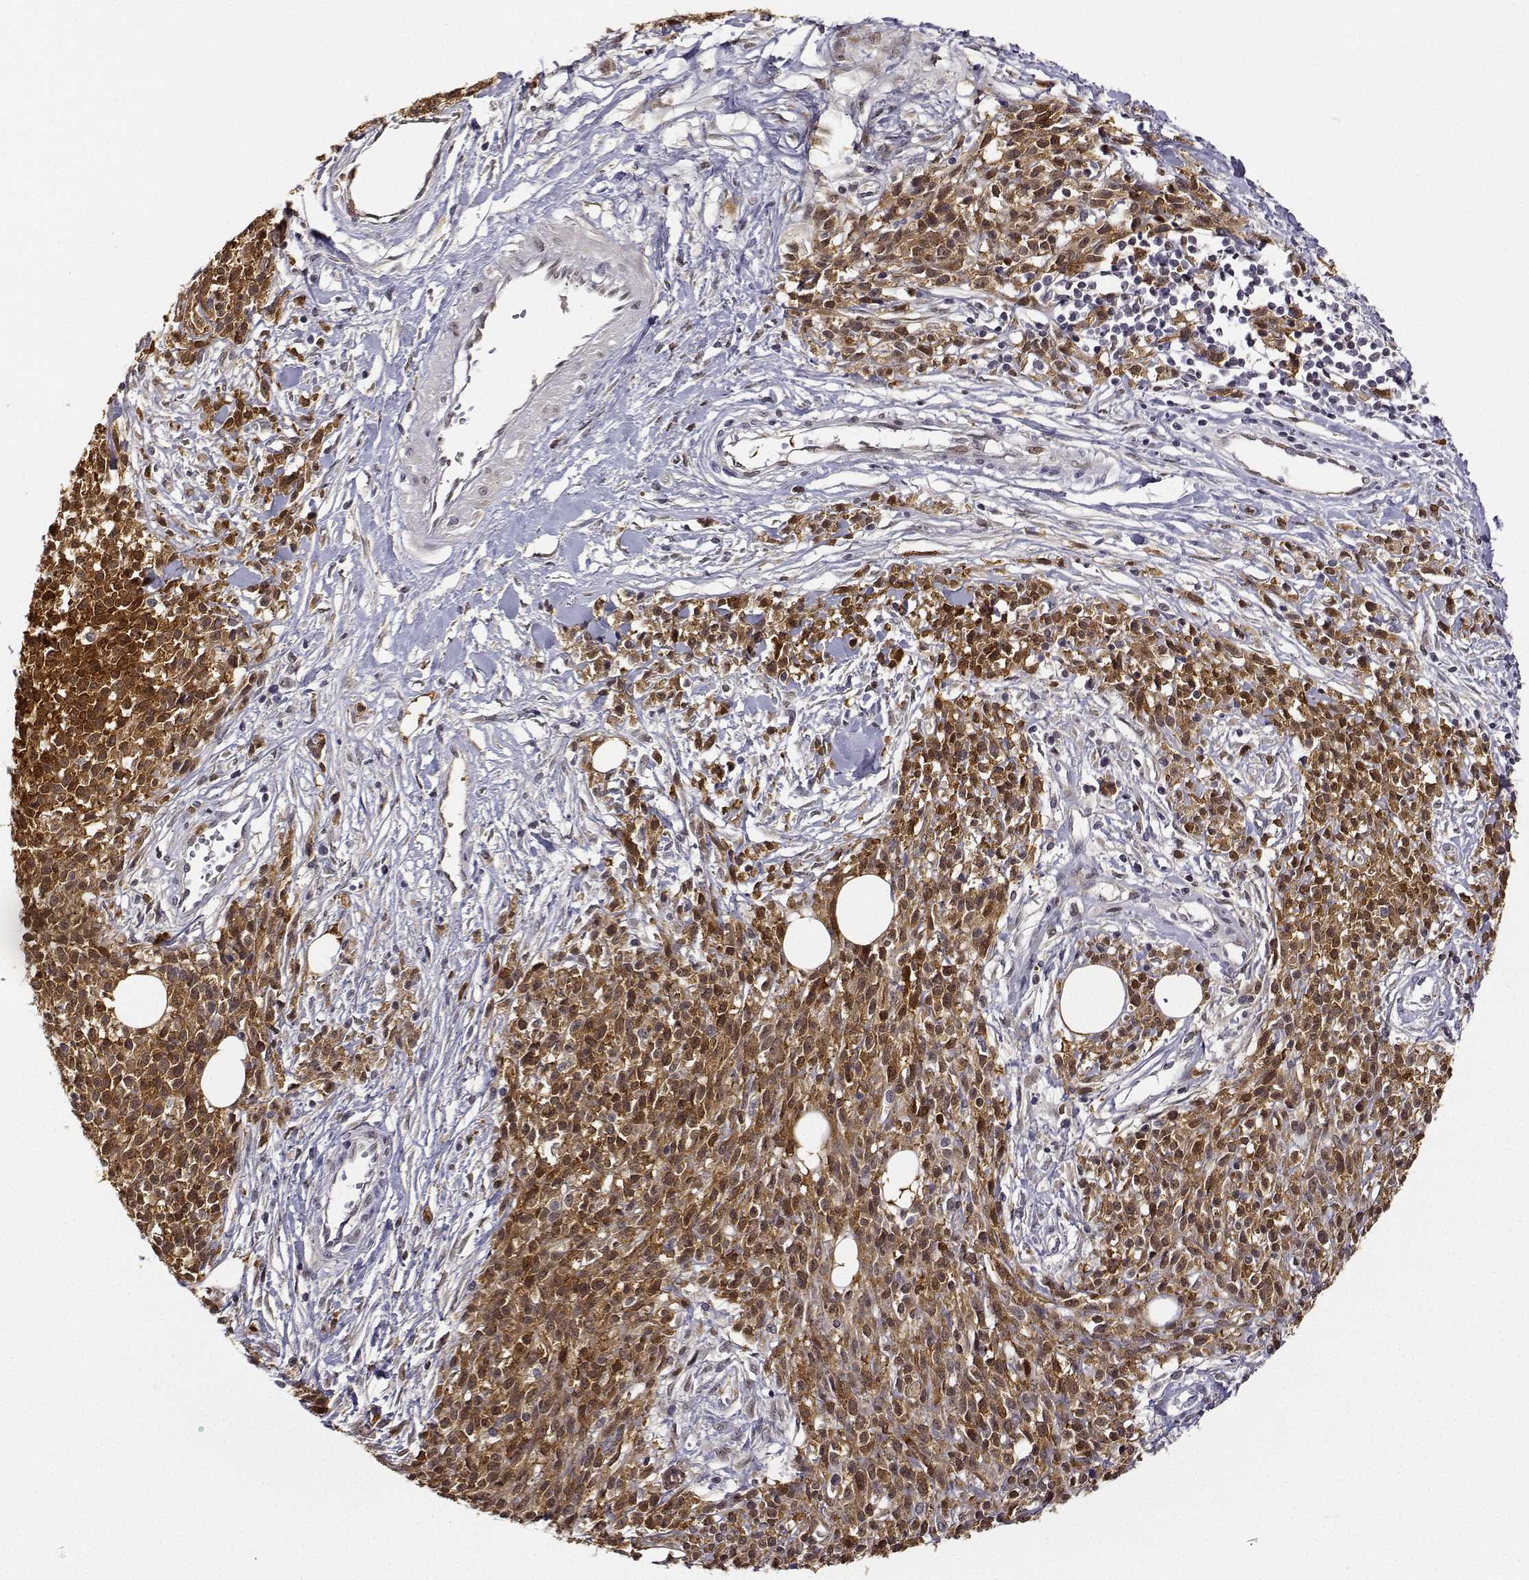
{"staining": {"intensity": "strong", "quantity": ">75%", "location": "cytoplasmic/membranous,nuclear"}, "tissue": "melanoma", "cell_type": "Tumor cells", "image_type": "cancer", "snomed": [{"axis": "morphology", "description": "Malignant melanoma, NOS"}, {"axis": "topography", "description": "Skin"}, {"axis": "topography", "description": "Skin of trunk"}], "caption": "Melanoma stained with immunohistochemistry reveals strong cytoplasmic/membranous and nuclear staining in about >75% of tumor cells.", "gene": "PHGDH", "patient": {"sex": "male", "age": 74}}